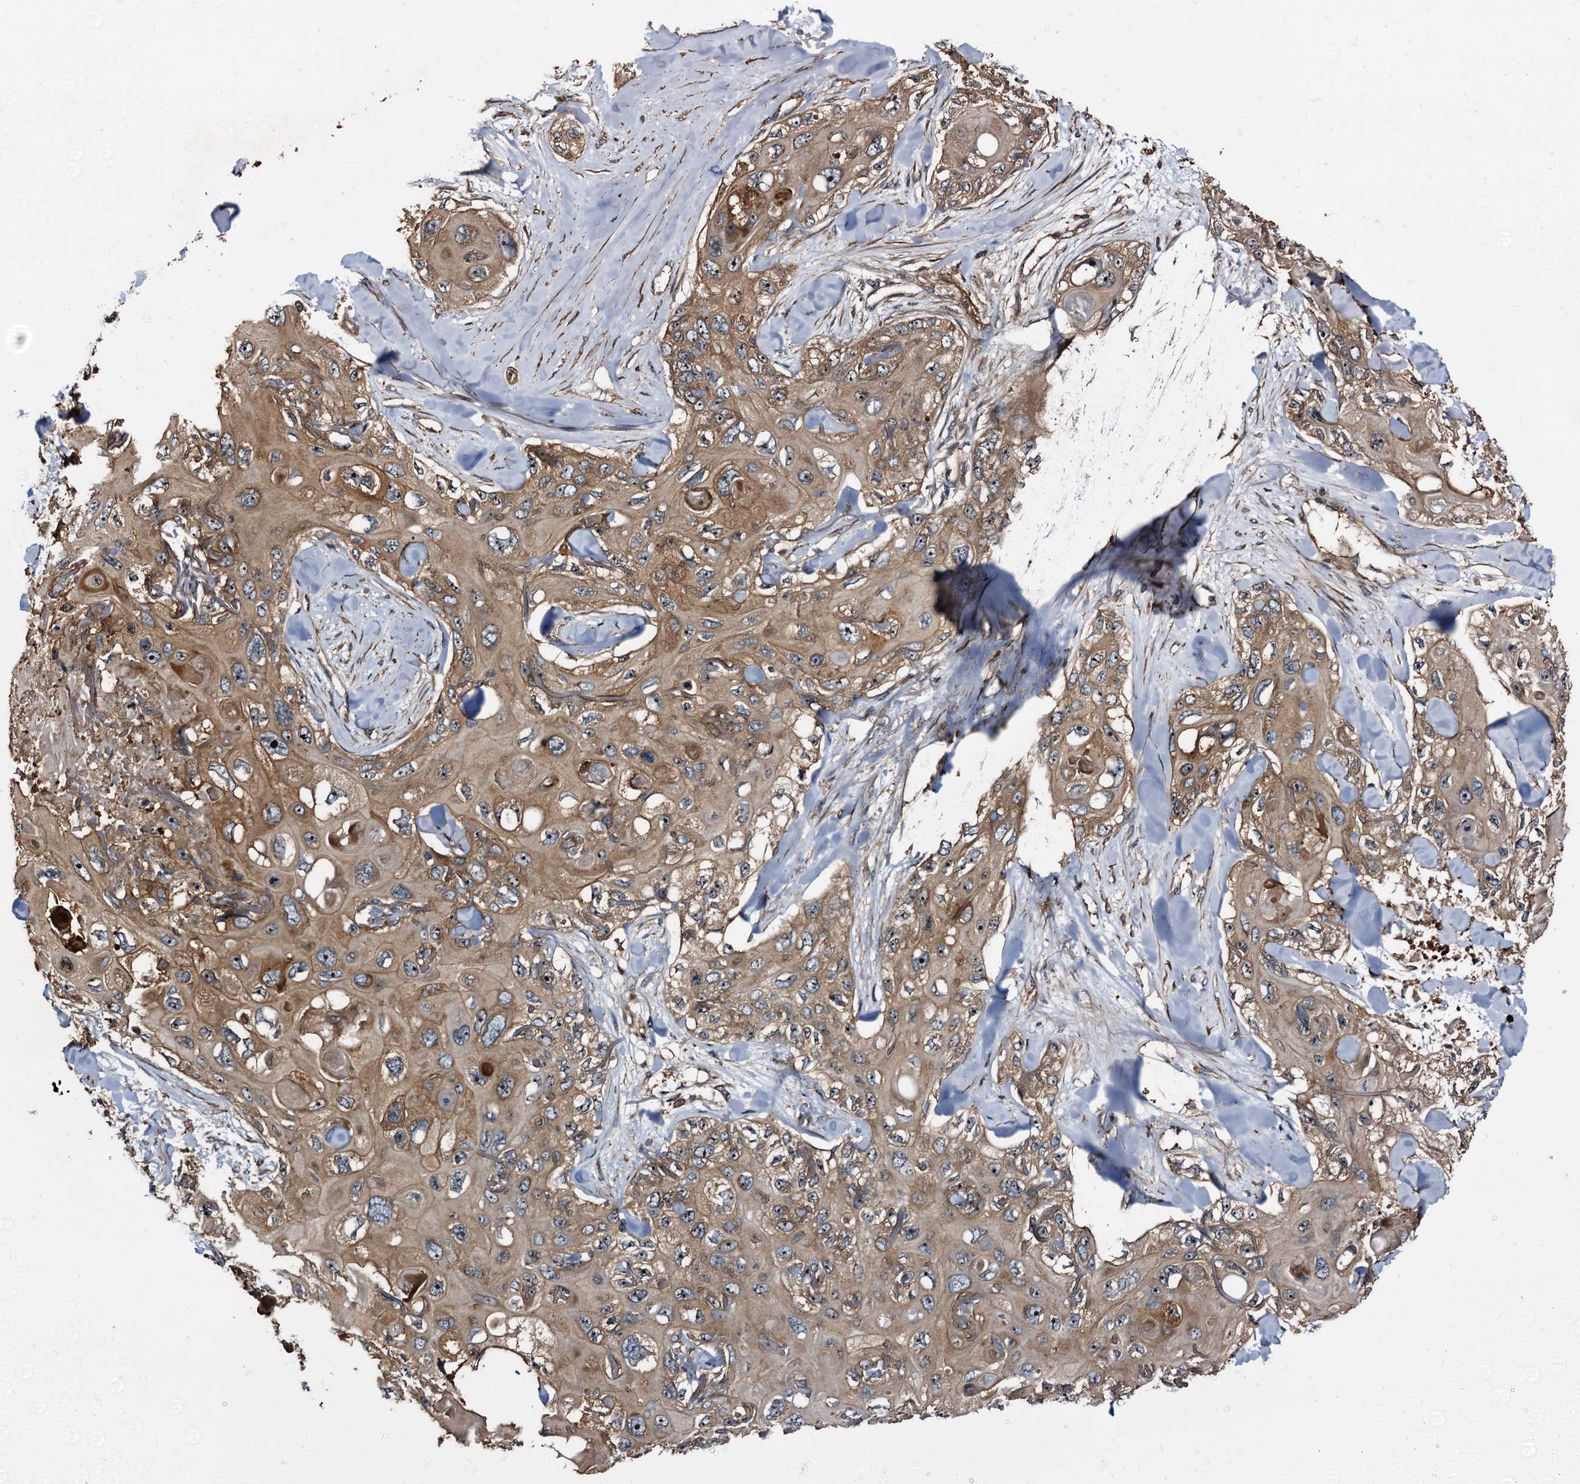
{"staining": {"intensity": "moderate", "quantity": ">75%", "location": "cytoplasmic/membranous"}, "tissue": "skin cancer", "cell_type": "Tumor cells", "image_type": "cancer", "snomed": [{"axis": "morphology", "description": "Normal tissue, NOS"}, {"axis": "morphology", "description": "Squamous cell carcinoma, NOS"}, {"axis": "topography", "description": "Skin"}], "caption": "Immunohistochemistry (IHC) micrograph of neoplastic tissue: skin squamous cell carcinoma stained using immunohistochemistry displays medium levels of moderate protein expression localized specifically in the cytoplasmic/membranous of tumor cells, appearing as a cytoplasmic/membranous brown color.", "gene": "PEX5", "patient": {"sex": "male", "age": 72}}